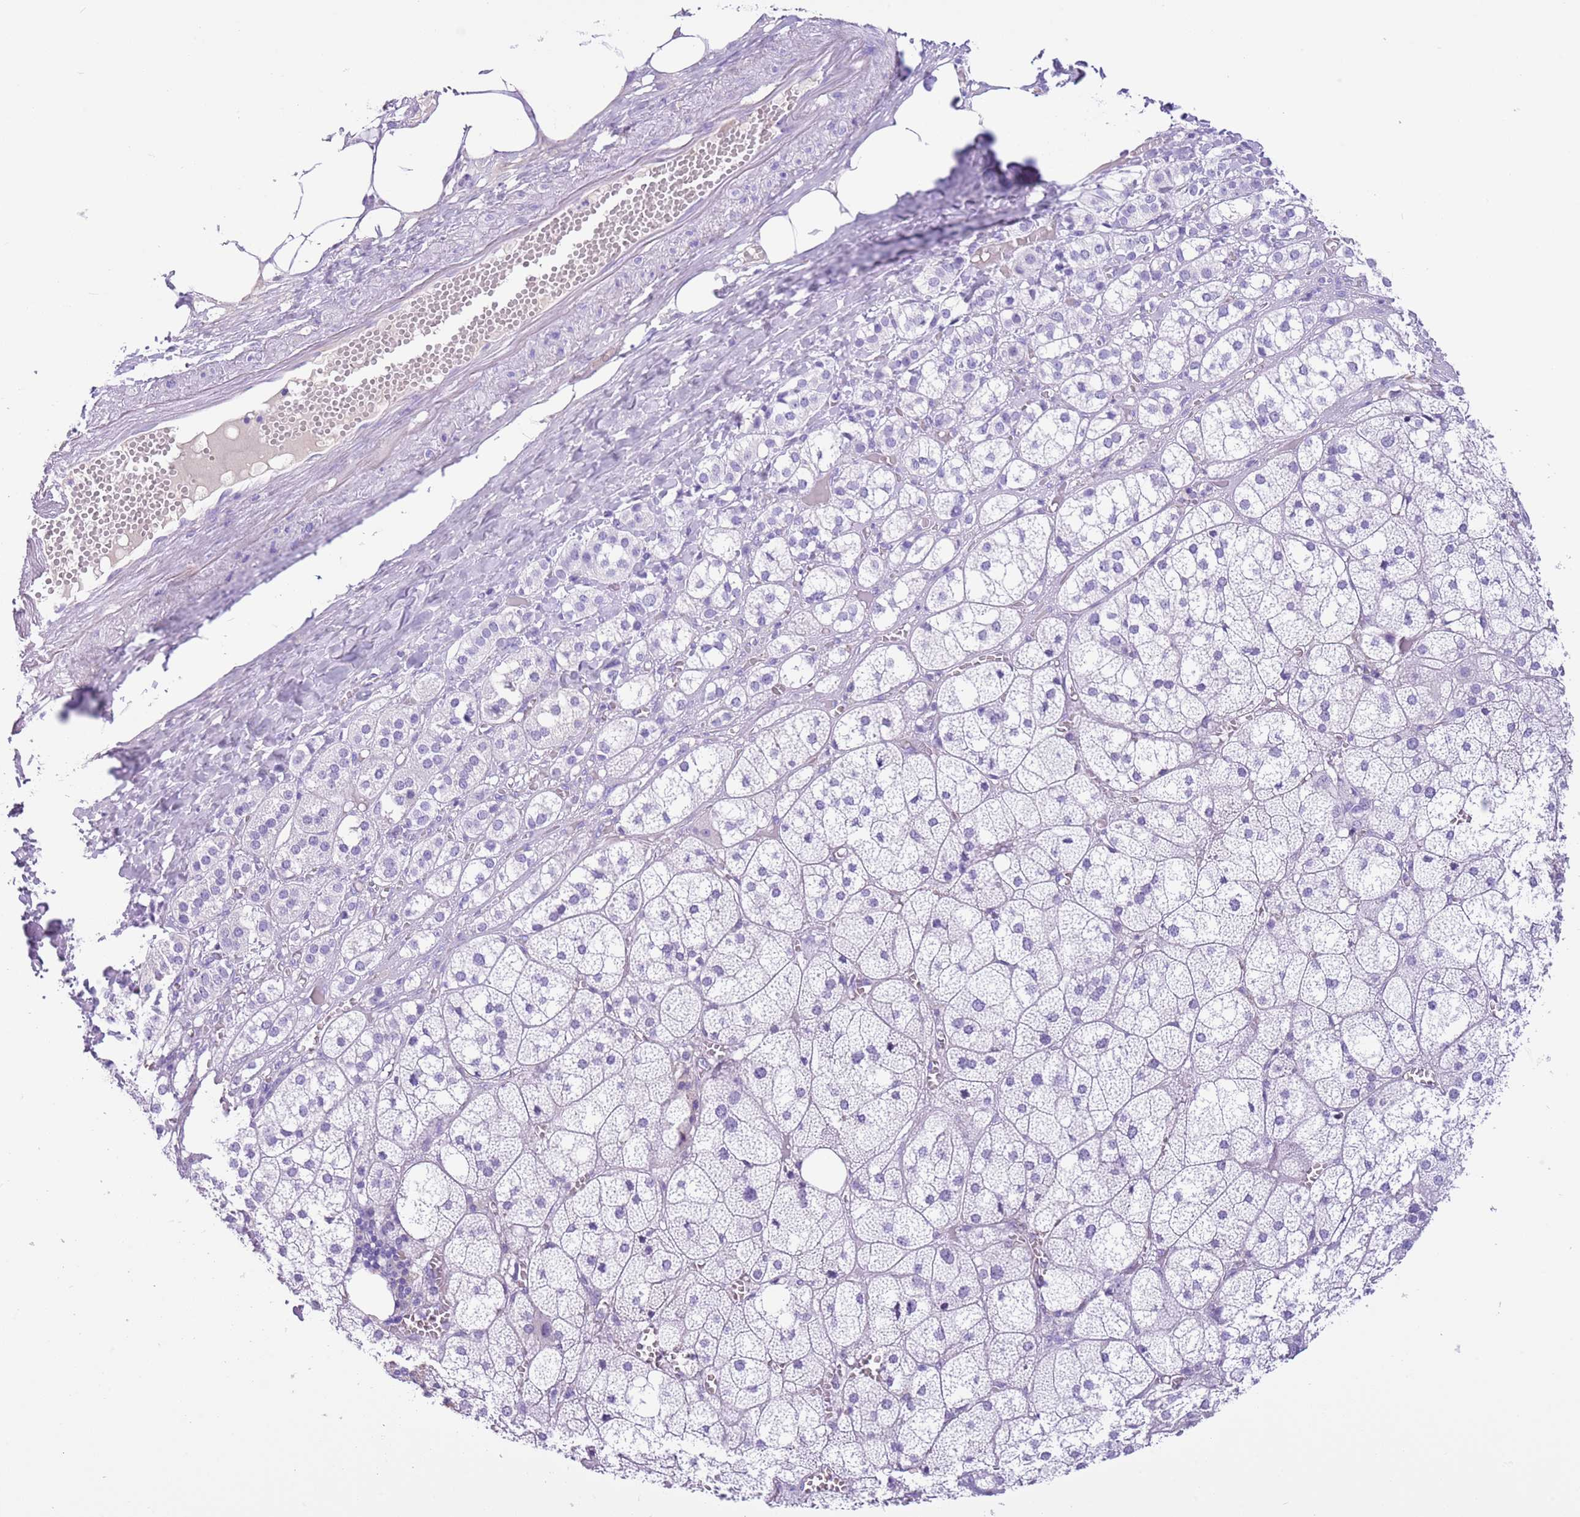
{"staining": {"intensity": "negative", "quantity": "none", "location": "none"}, "tissue": "adrenal gland", "cell_type": "Glandular cells", "image_type": "normal", "snomed": [{"axis": "morphology", "description": "Normal tissue, NOS"}, {"axis": "topography", "description": "Adrenal gland"}], "caption": "High magnification brightfield microscopy of unremarkable adrenal gland stained with DAB (brown) and counterstained with hematoxylin (blue): glandular cells show no significant expression. Brightfield microscopy of immunohistochemistry stained with DAB (brown) and hematoxylin (blue), captured at high magnification.", "gene": "TBC1D10B", "patient": {"sex": "female", "age": 61}}